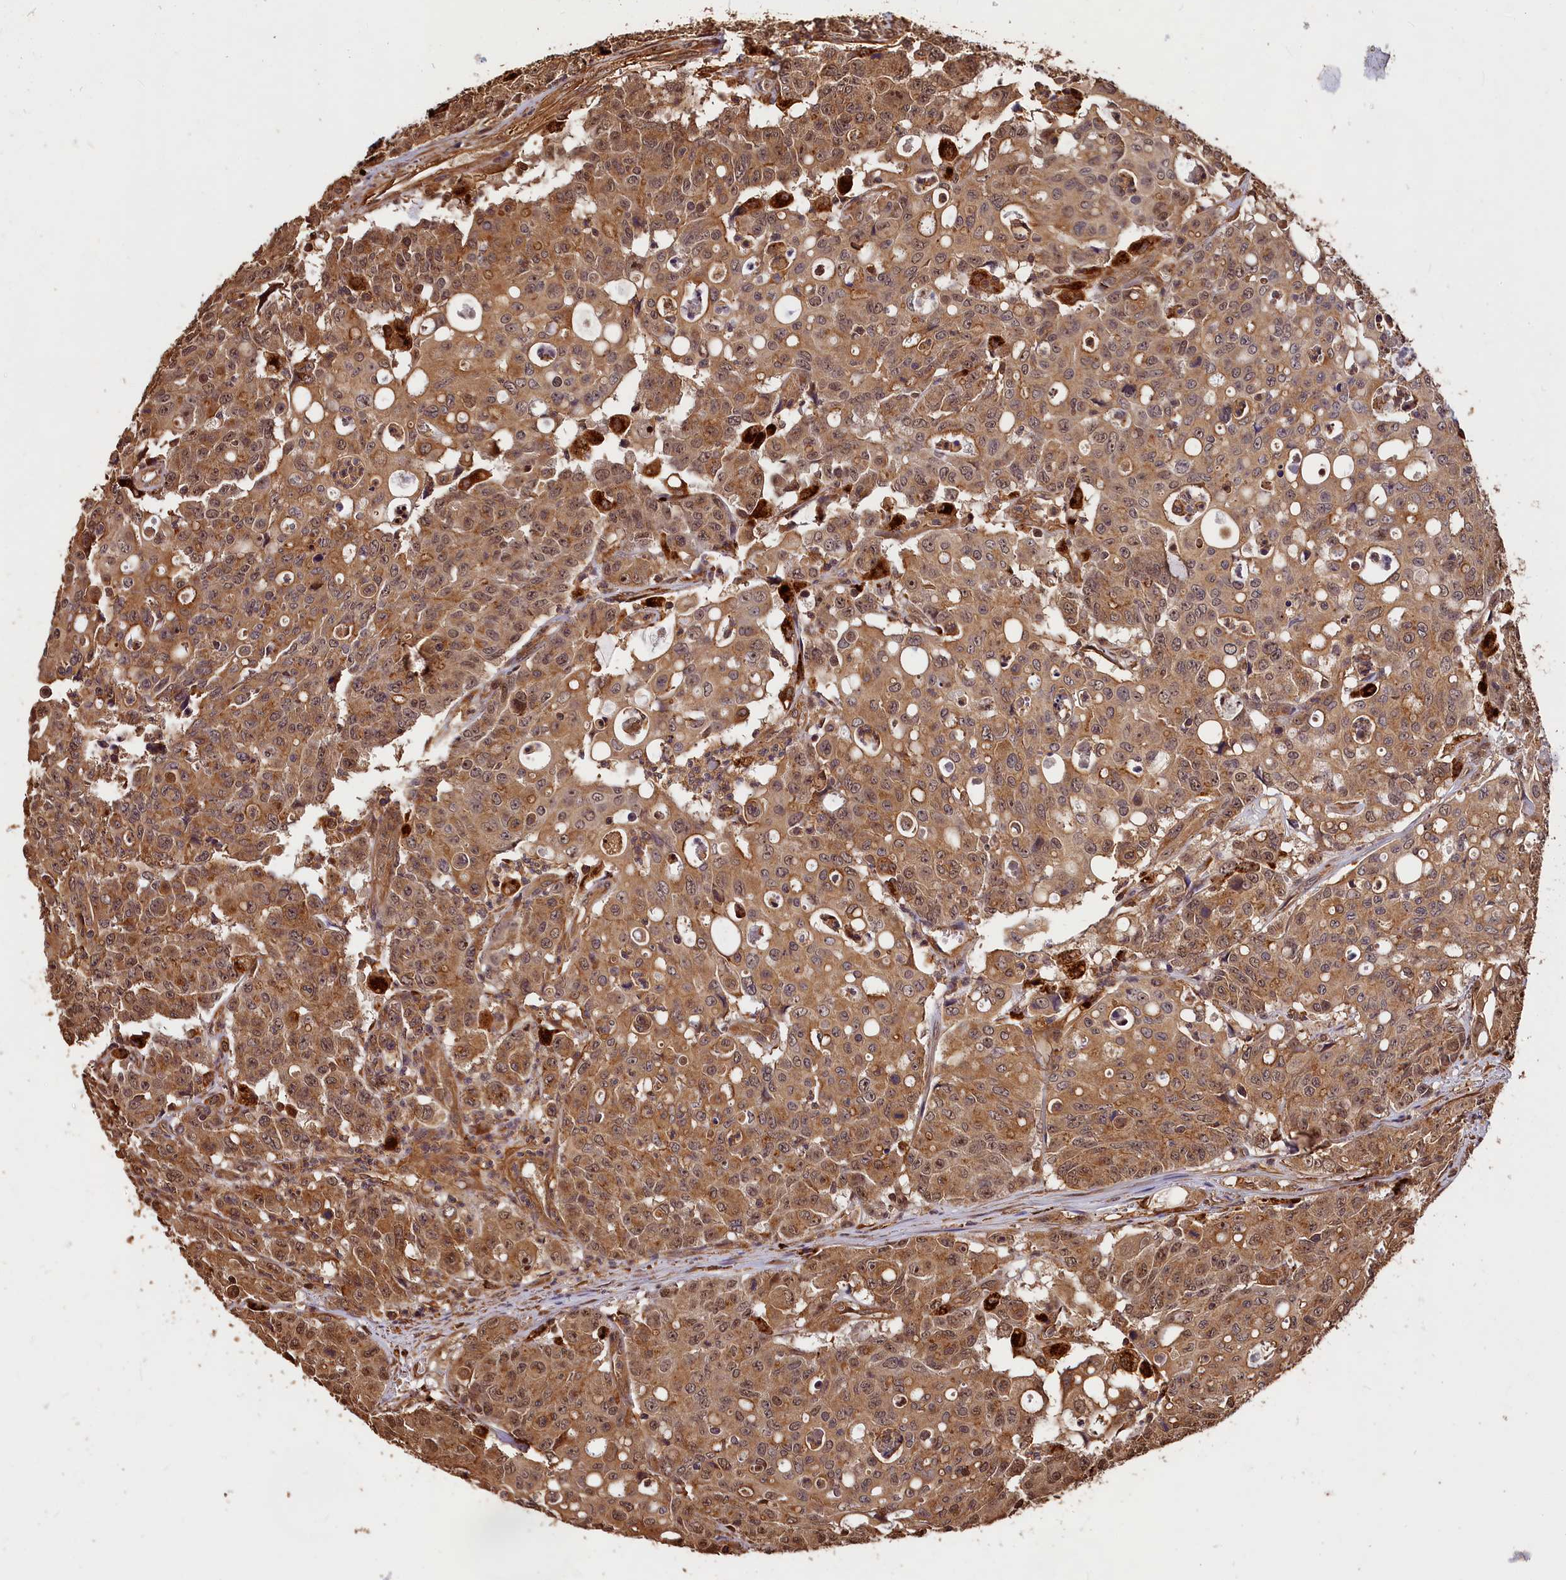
{"staining": {"intensity": "moderate", "quantity": ">75%", "location": "cytoplasmic/membranous,nuclear"}, "tissue": "colorectal cancer", "cell_type": "Tumor cells", "image_type": "cancer", "snomed": [{"axis": "morphology", "description": "Adenocarcinoma, NOS"}, {"axis": "topography", "description": "Colon"}], "caption": "Protein staining by immunohistochemistry (IHC) exhibits moderate cytoplasmic/membranous and nuclear staining in approximately >75% of tumor cells in colorectal cancer (adenocarcinoma). Nuclei are stained in blue.", "gene": "MMP15", "patient": {"sex": "male", "age": 51}}